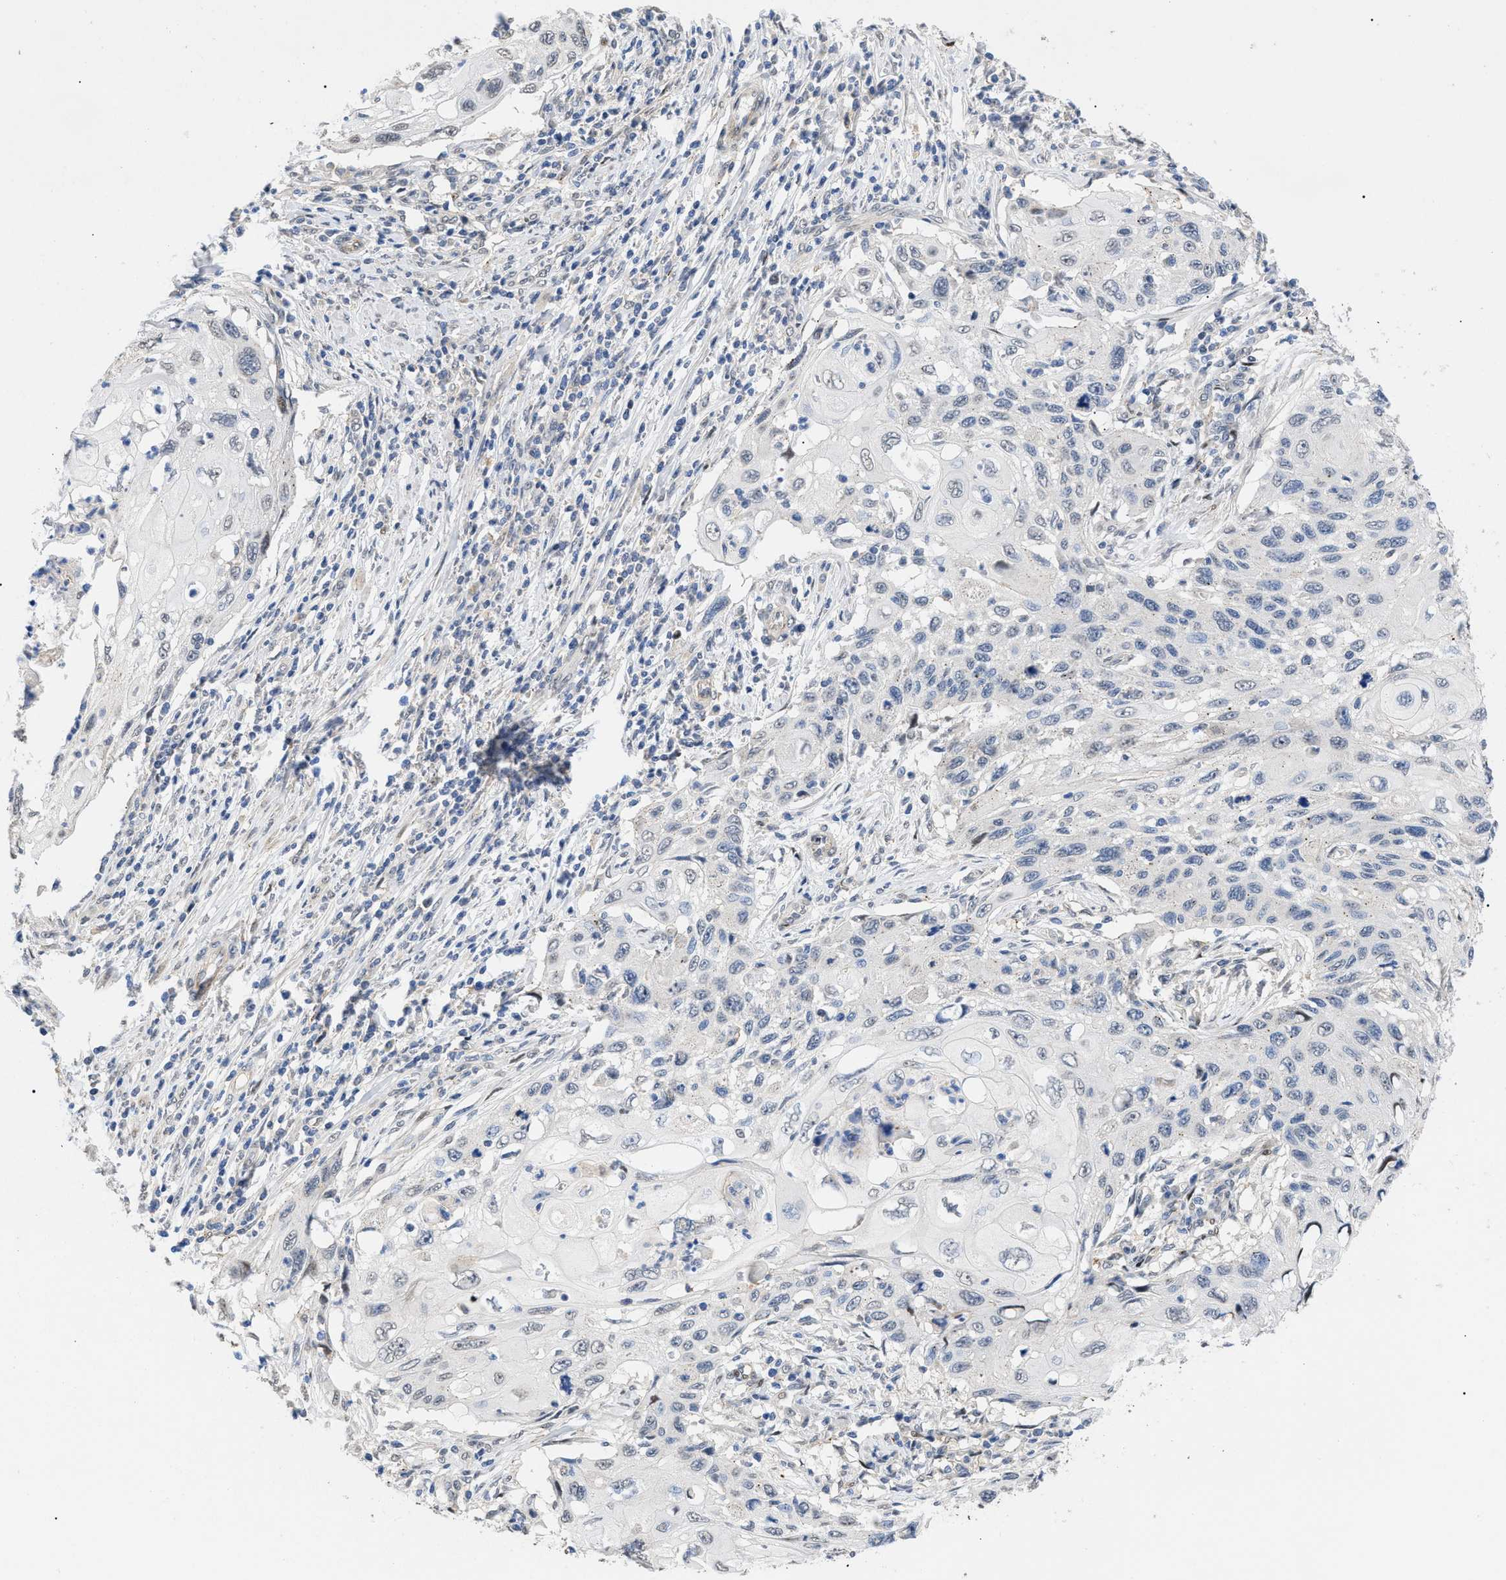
{"staining": {"intensity": "weak", "quantity": "<25%", "location": "nuclear"}, "tissue": "cervical cancer", "cell_type": "Tumor cells", "image_type": "cancer", "snomed": [{"axis": "morphology", "description": "Squamous cell carcinoma, NOS"}, {"axis": "topography", "description": "Cervix"}], "caption": "This is an IHC histopathology image of human squamous cell carcinoma (cervical). There is no positivity in tumor cells.", "gene": "SFXN5", "patient": {"sex": "female", "age": 70}}